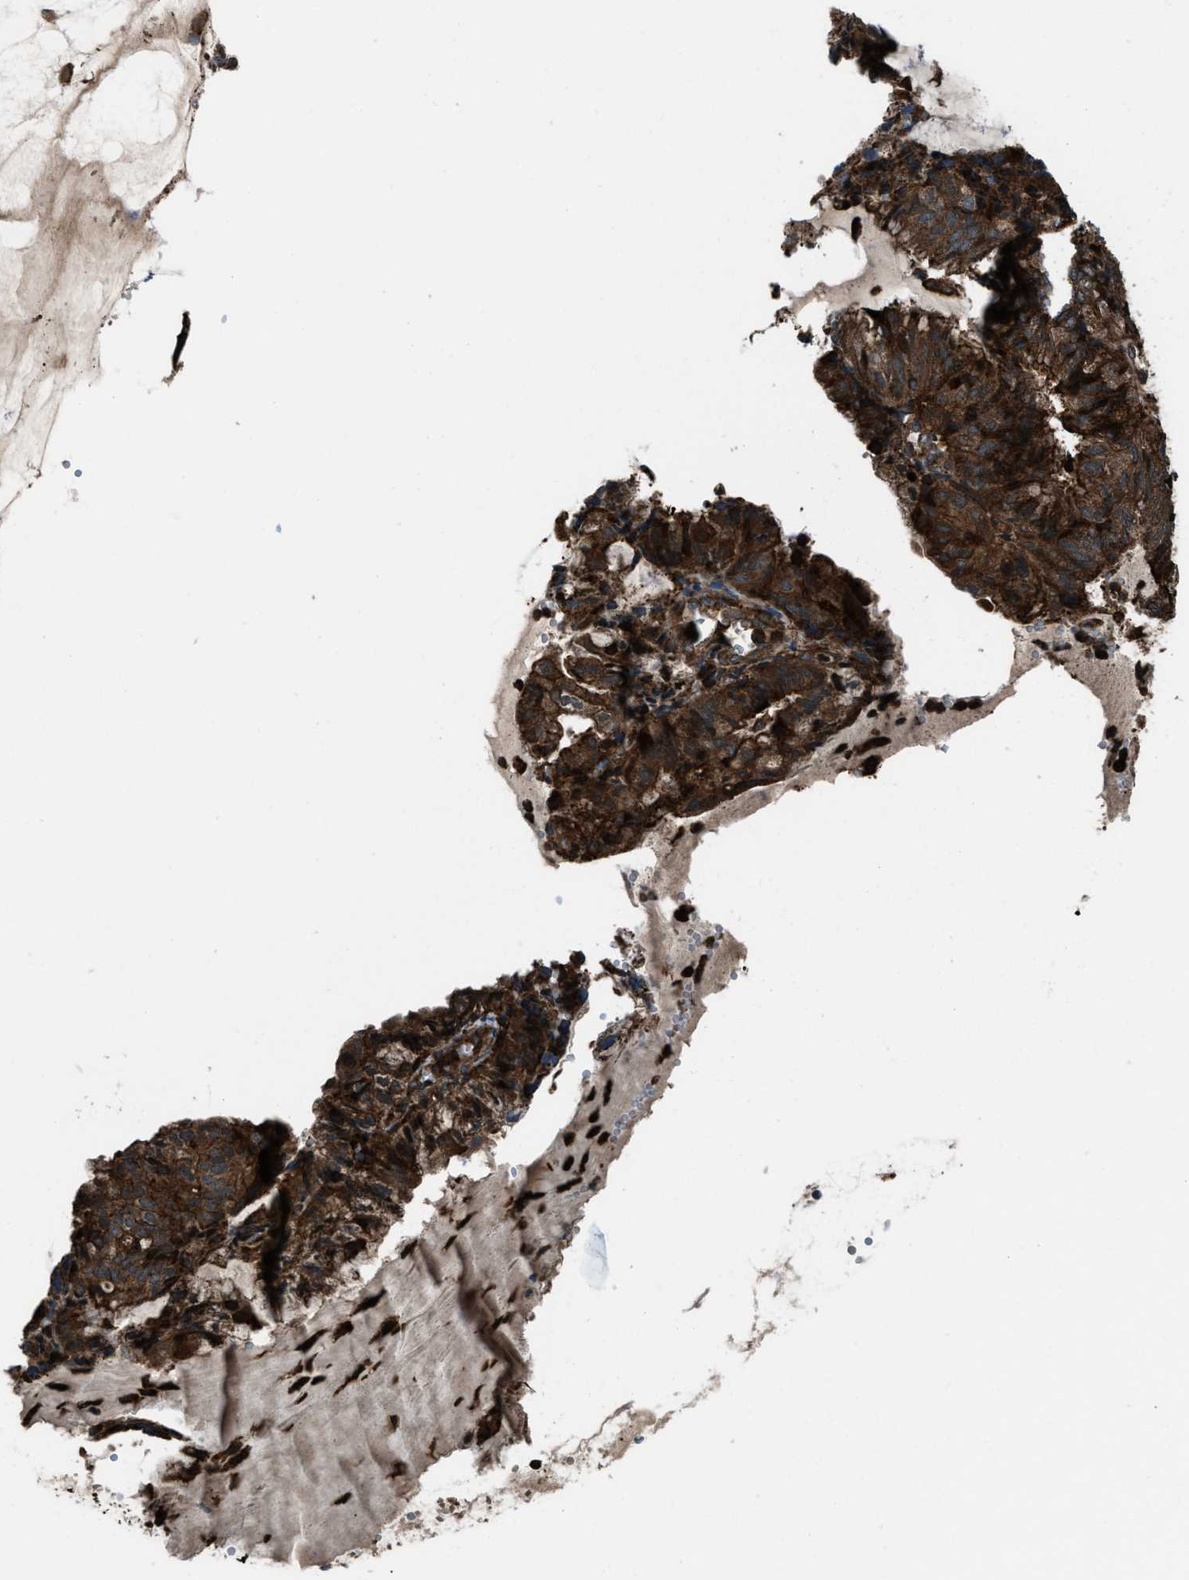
{"staining": {"intensity": "strong", "quantity": ">75%", "location": "cytoplasmic/membranous,nuclear"}, "tissue": "endometrial cancer", "cell_type": "Tumor cells", "image_type": "cancer", "snomed": [{"axis": "morphology", "description": "Adenocarcinoma, NOS"}, {"axis": "topography", "description": "Endometrium"}], "caption": "A brown stain labels strong cytoplasmic/membranous and nuclear expression of a protein in endometrial cancer (adenocarcinoma) tumor cells. Ihc stains the protein of interest in brown and the nuclei are stained blue.", "gene": "SNX30", "patient": {"sex": "female", "age": 81}}